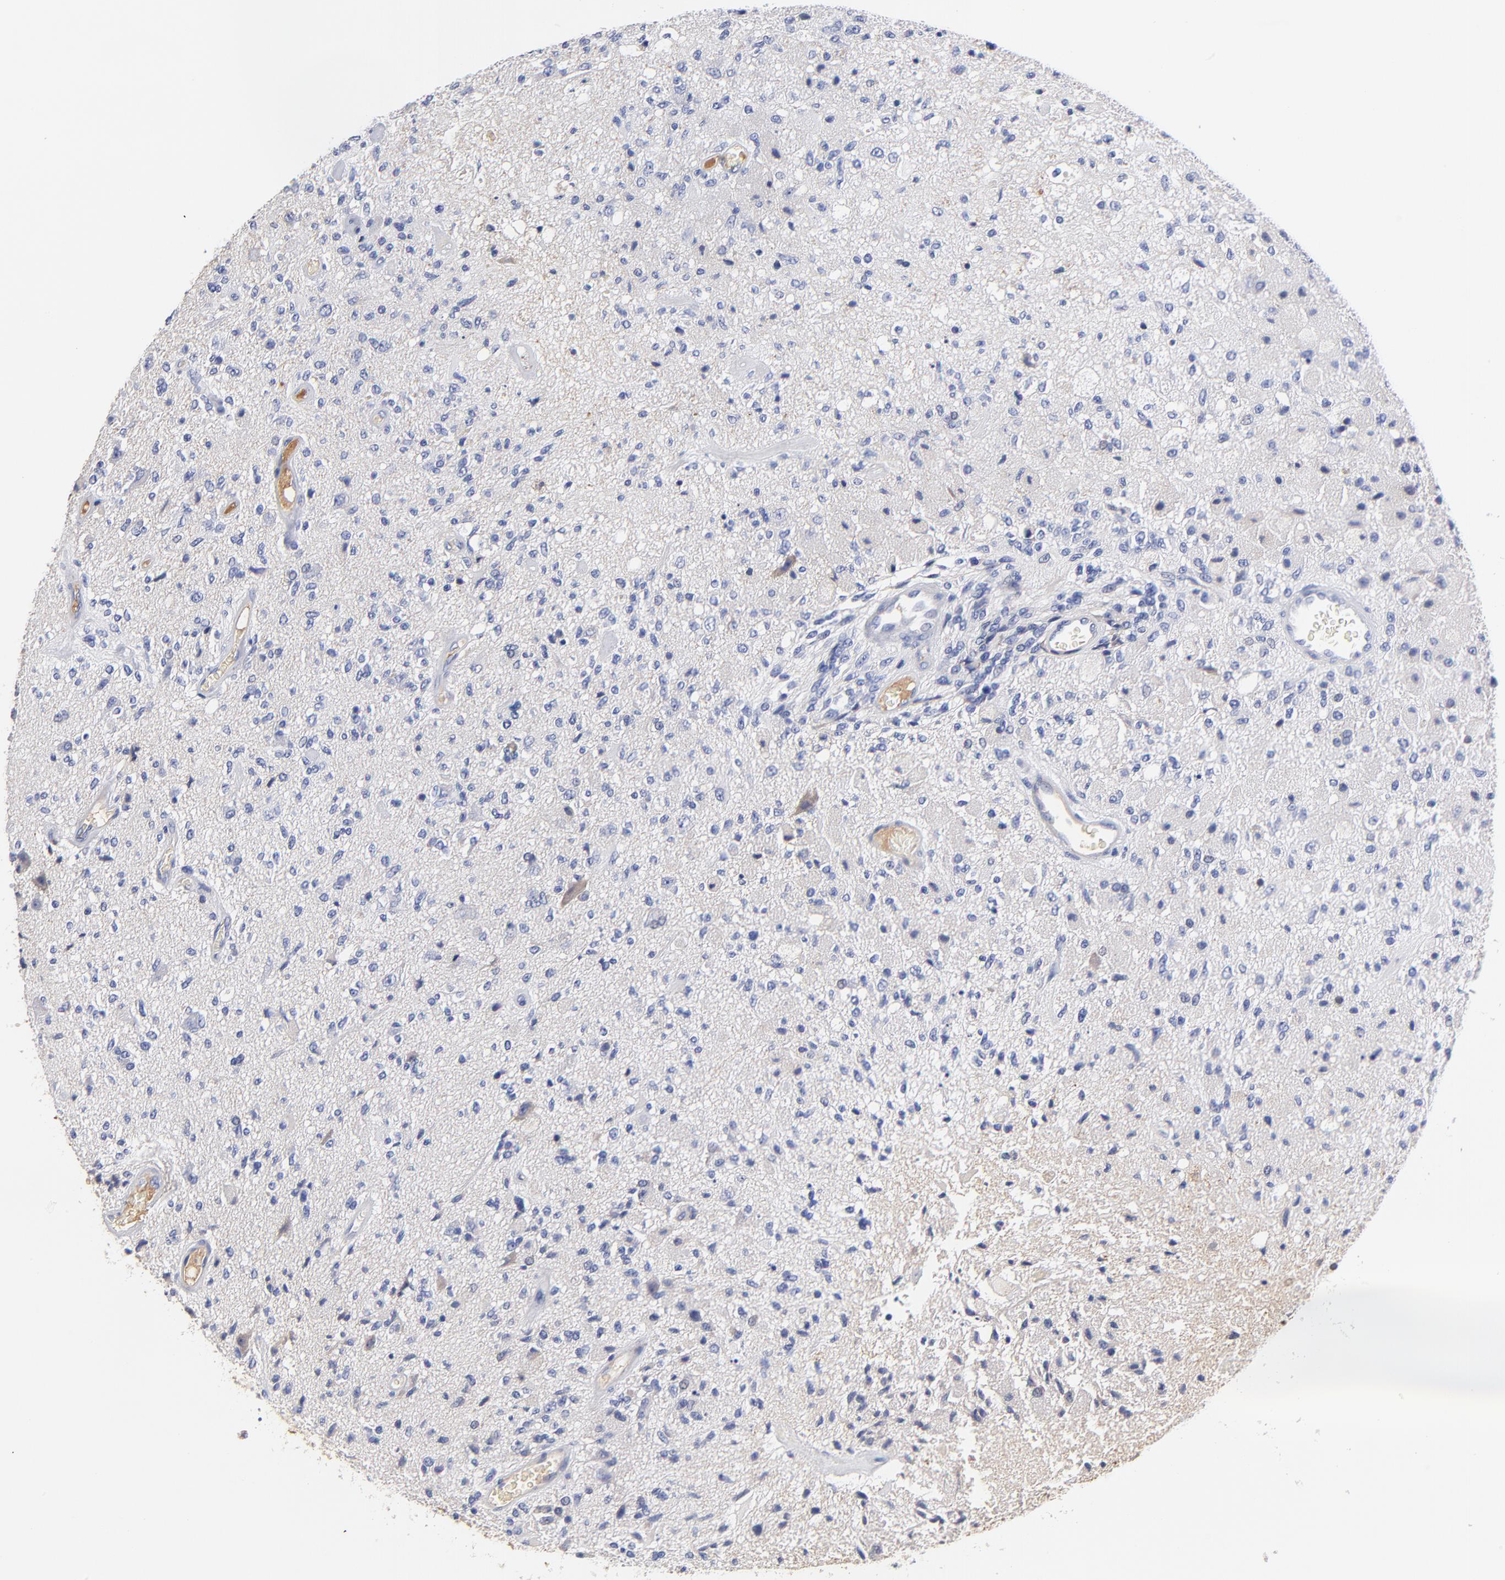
{"staining": {"intensity": "weak", "quantity": "<25%", "location": "cytoplasmic/membranous"}, "tissue": "glioma", "cell_type": "Tumor cells", "image_type": "cancer", "snomed": [{"axis": "morphology", "description": "Normal tissue, NOS"}, {"axis": "morphology", "description": "Glioma, malignant, High grade"}, {"axis": "topography", "description": "Cerebral cortex"}], "caption": "IHC of glioma reveals no positivity in tumor cells.", "gene": "IGLV3-10", "patient": {"sex": "male", "age": 77}}